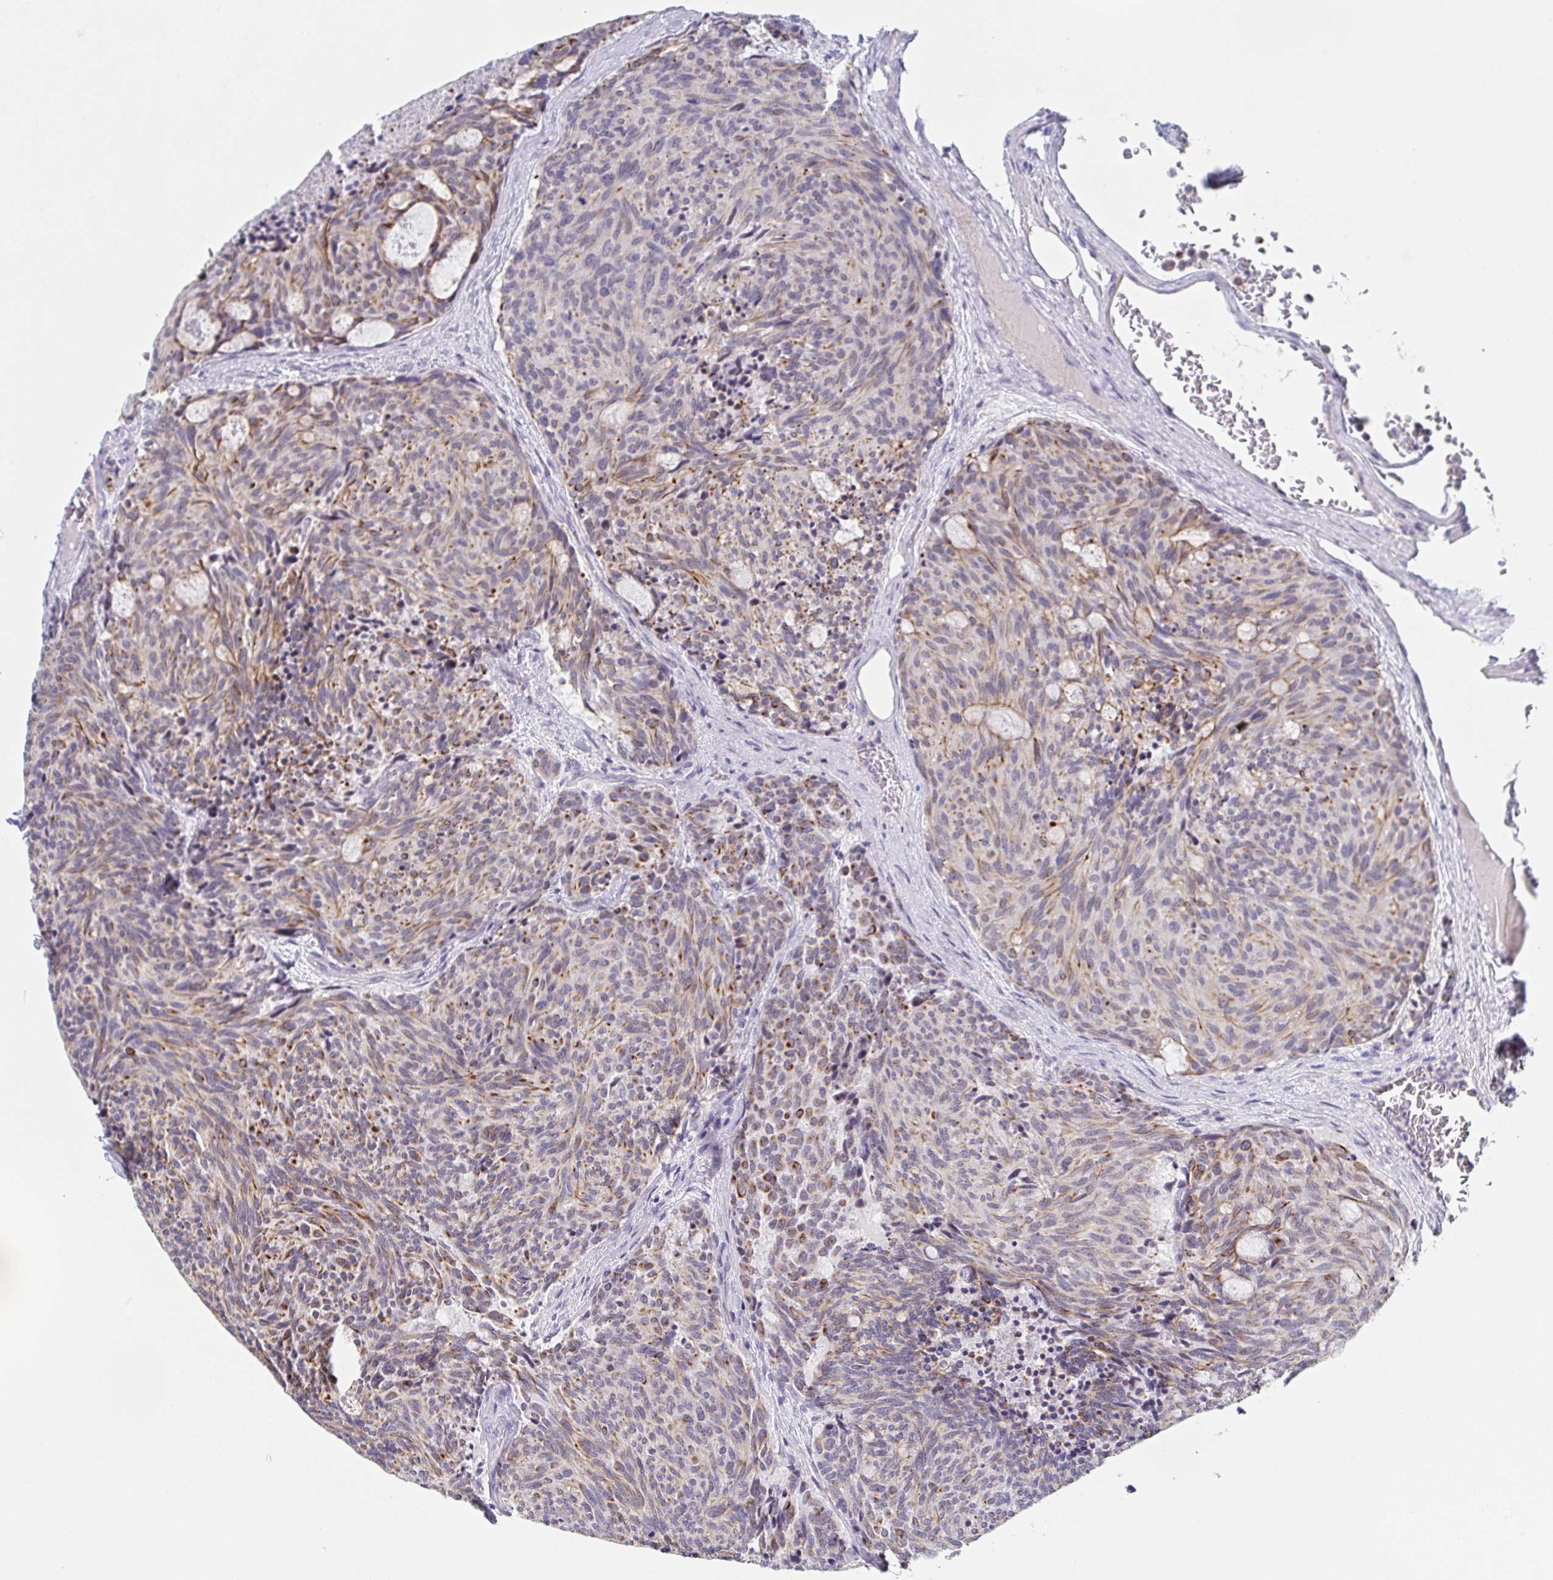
{"staining": {"intensity": "weak", "quantity": "25%-75%", "location": "cytoplasmic/membranous"}, "tissue": "carcinoid", "cell_type": "Tumor cells", "image_type": "cancer", "snomed": [{"axis": "morphology", "description": "Carcinoid, malignant, NOS"}, {"axis": "topography", "description": "Pancreas"}], "caption": "Malignant carcinoid stained with DAB immunohistochemistry displays low levels of weak cytoplasmic/membranous staining in about 25%-75% of tumor cells.", "gene": "RHOV", "patient": {"sex": "female", "age": 54}}